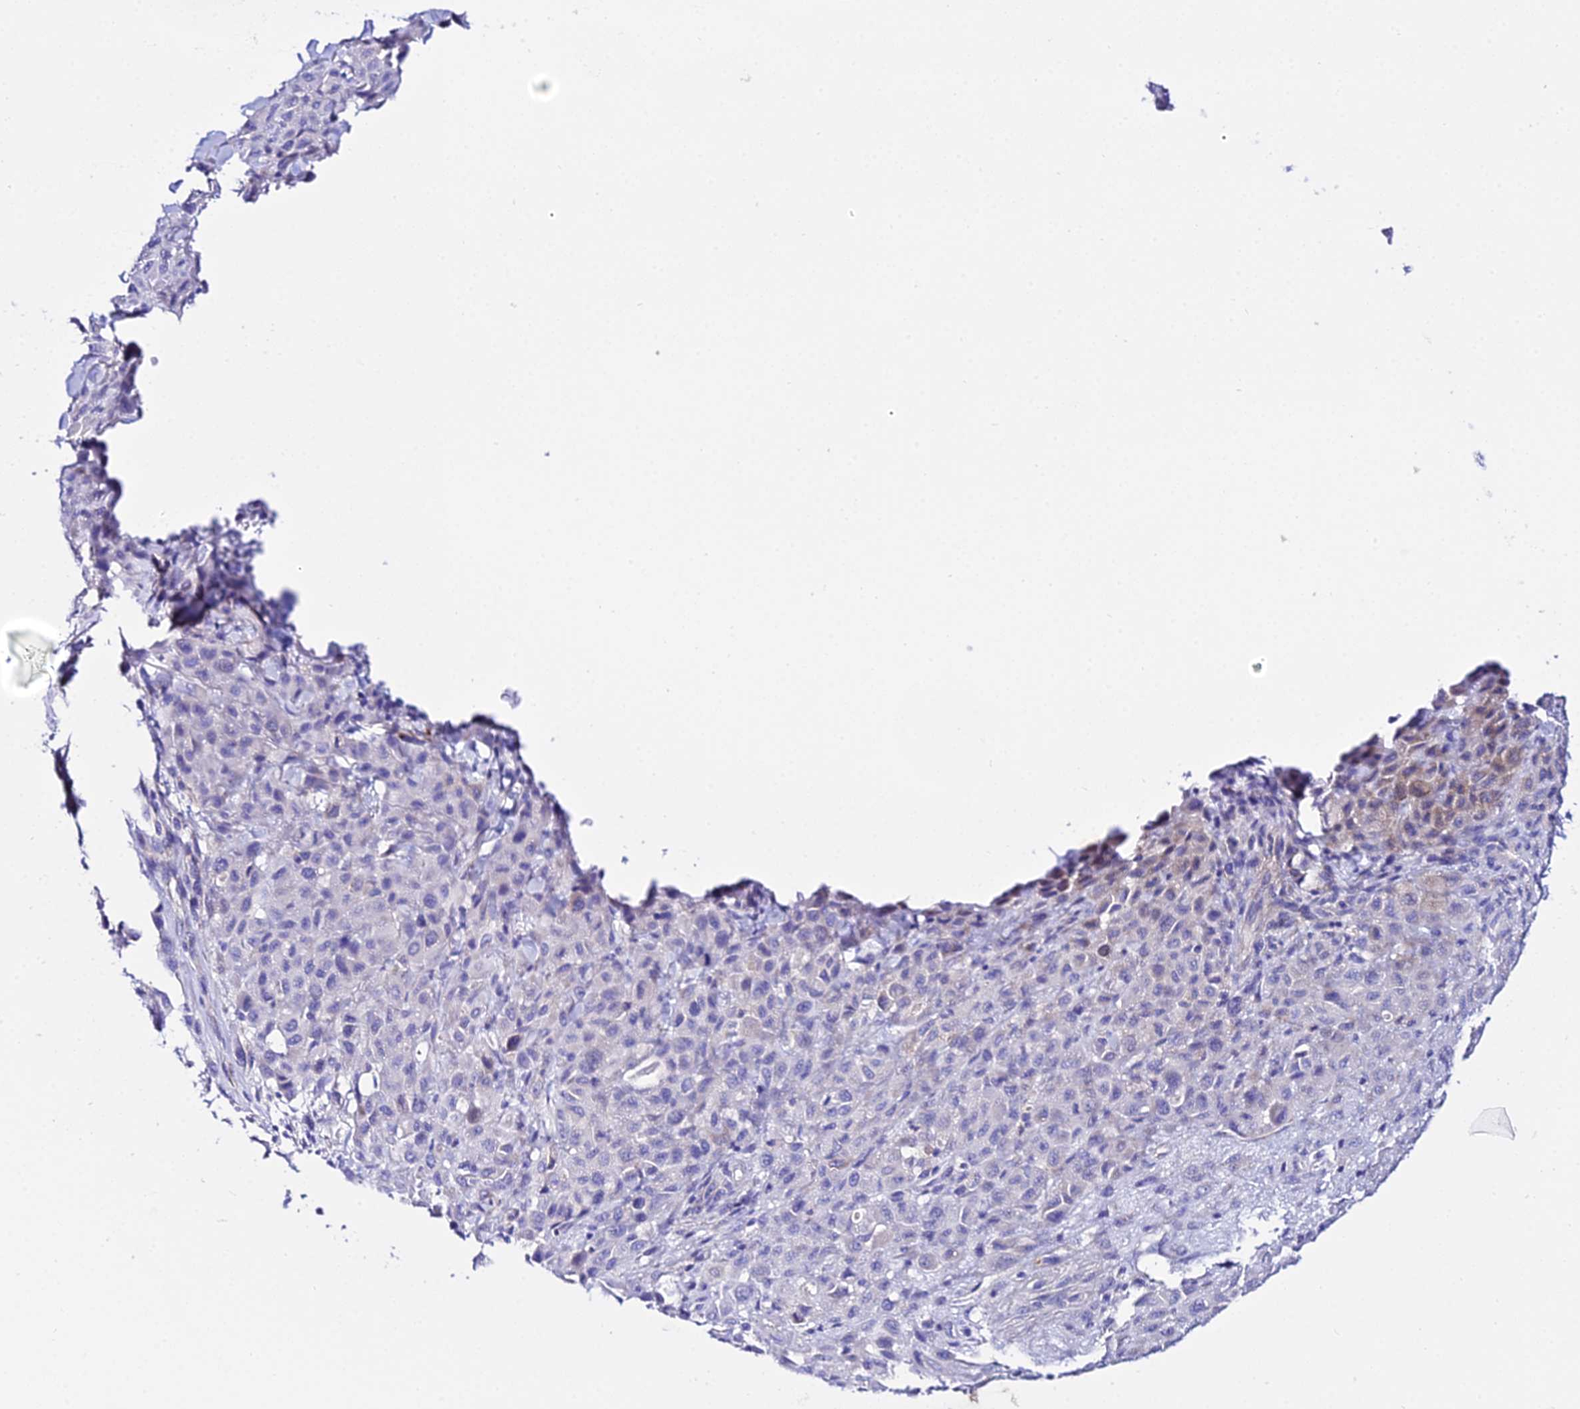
{"staining": {"intensity": "negative", "quantity": "none", "location": "none"}, "tissue": "melanoma", "cell_type": "Tumor cells", "image_type": "cancer", "snomed": [{"axis": "morphology", "description": "Malignant melanoma, Metastatic site"}, {"axis": "topography", "description": "Skin"}], "caption": "The image shows no significant staining in tumor cells of melanoma.", "gene": "TMEM117", "patient": {"sex": "female", "age": 81}}